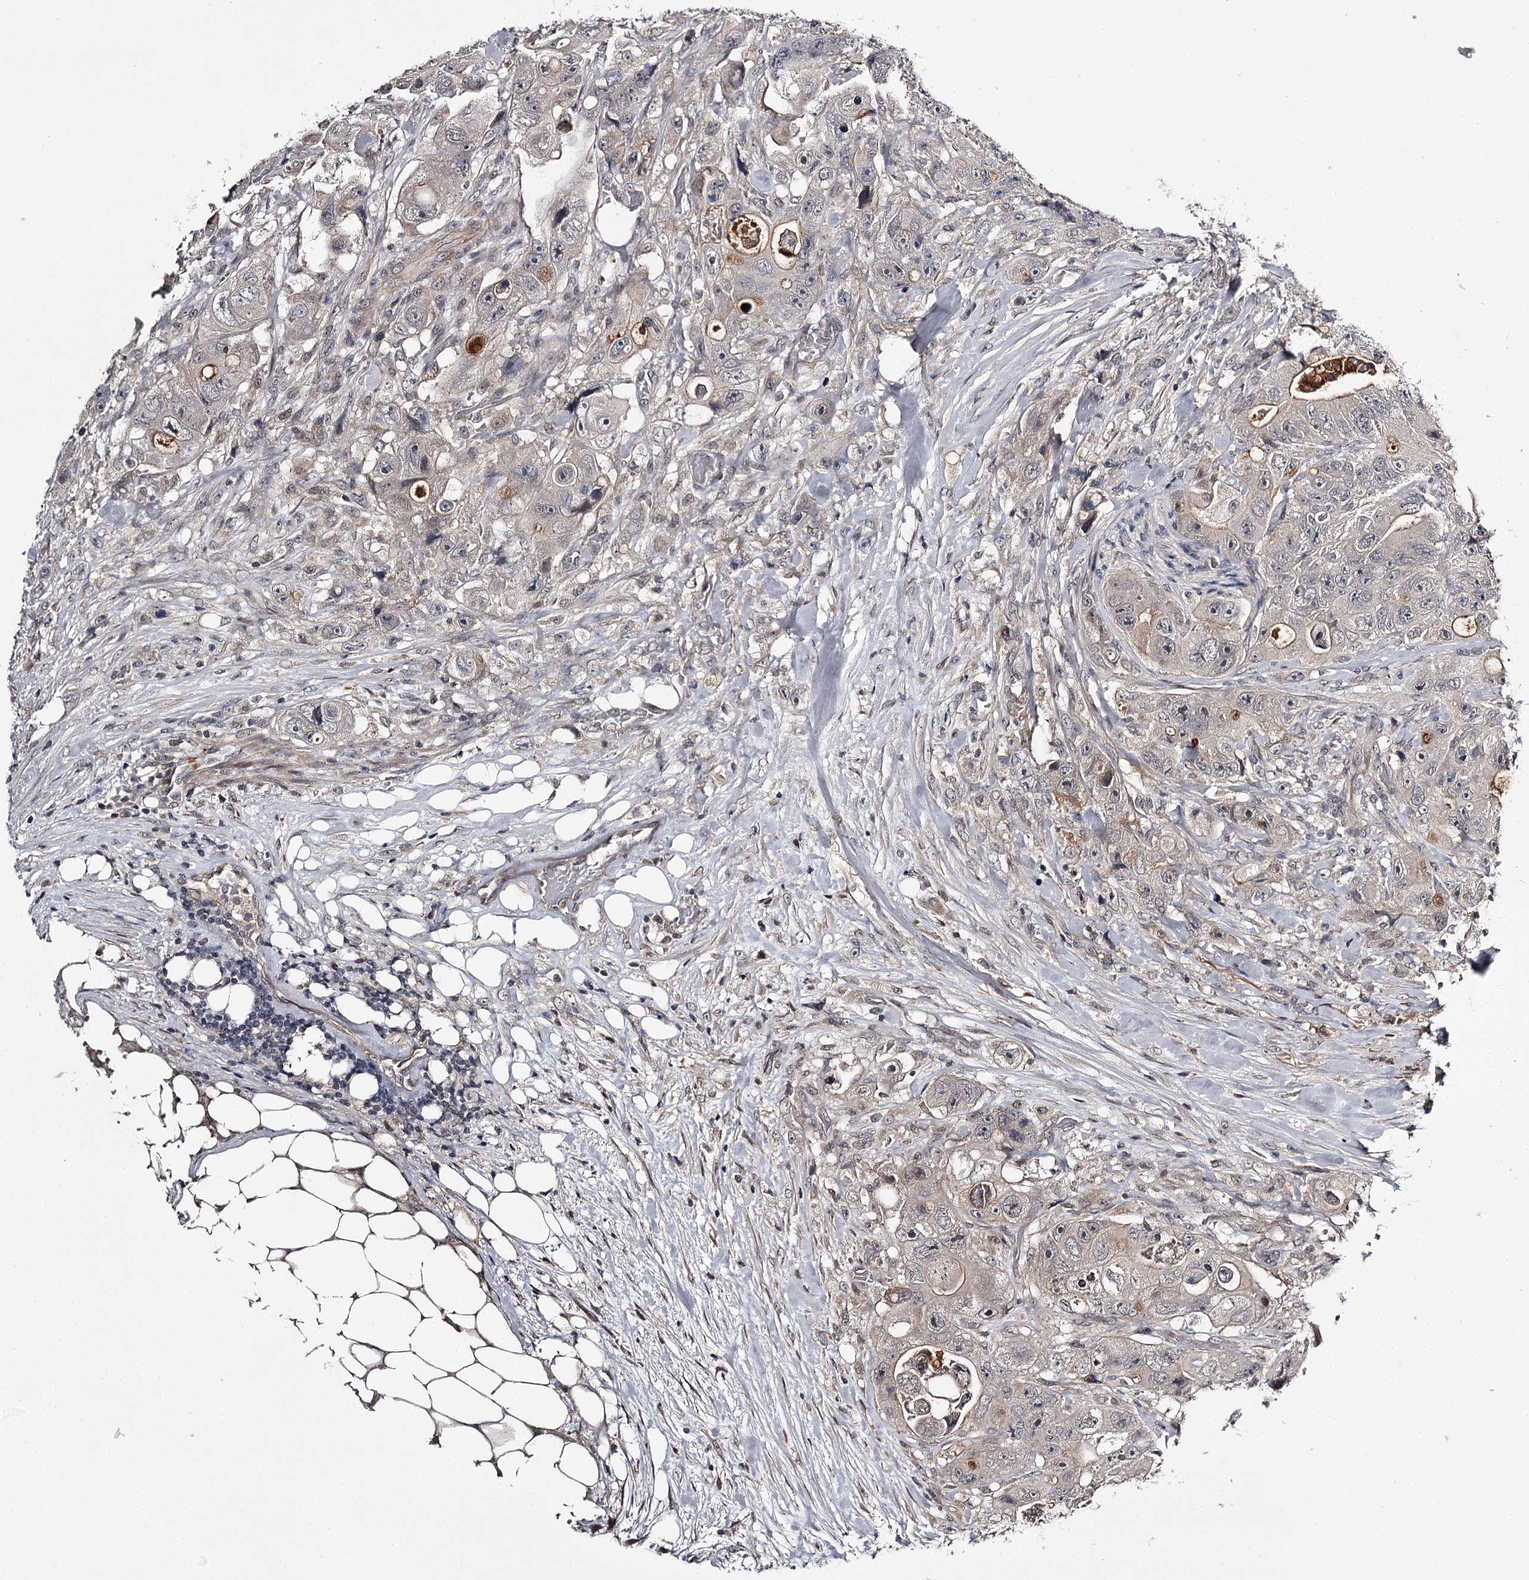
{"staining": {"intensity": "moderate", "quantity": "<25%", "location": "cytoplasmic/membranous"}, "tissue": "colorectal cancer", "cell_type": "Tumor cells", "image_type": "cancer", "snomed": [{"axis": "morphology", "description": "Adenocarcinoma, NOS"}, {"axis": "topography", "description": "Colon"}], "caption": "Adenocarcinoma (colorectal) tissue displays moderate cytoplasmic/membranous staining in about <25% of tumor cells, visualized by immunohistochemistry. (Brightfield microscopy of DAB IHC at high magnification).", "gene": "CWF19L2", "patient": {"sex": "female", "age": 46}}